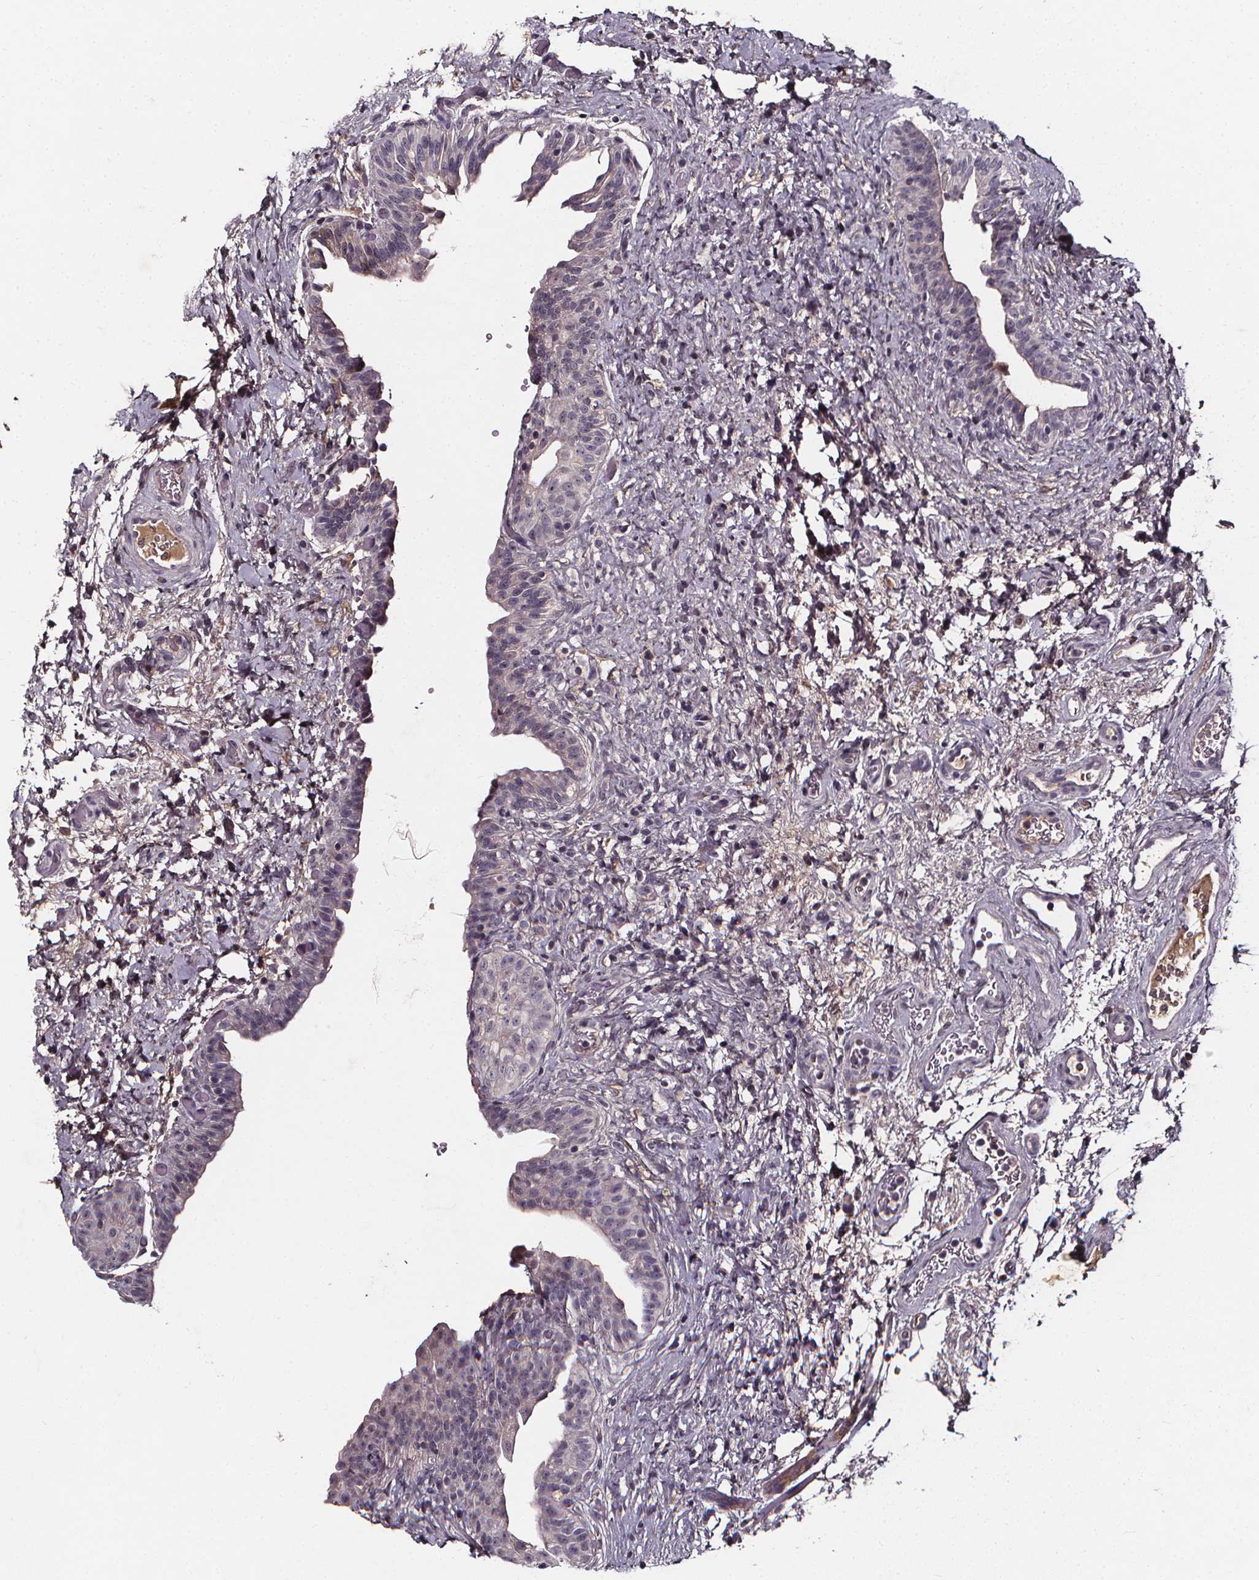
{"staining": {"intensity": "negative", "quantity": "none", "location": "none"}, "tissue": "urinary bladder", "cell_type": "Urothelial cells", "image_type": "normal", "snomed": [{"axis": "morphology", "description": "Normal tissue, NOS"}, {"axis": "topography", "description": "Urinary bladder"}], "caption": "A high-resolution micrograph shows immunohistochemistry (IHC) staining of unremarkable urinary bladder, which reveals no significant positivity in urothelial cells.", "gene": "SPAG8", "patient": {"sex": "male", "age": 69}}